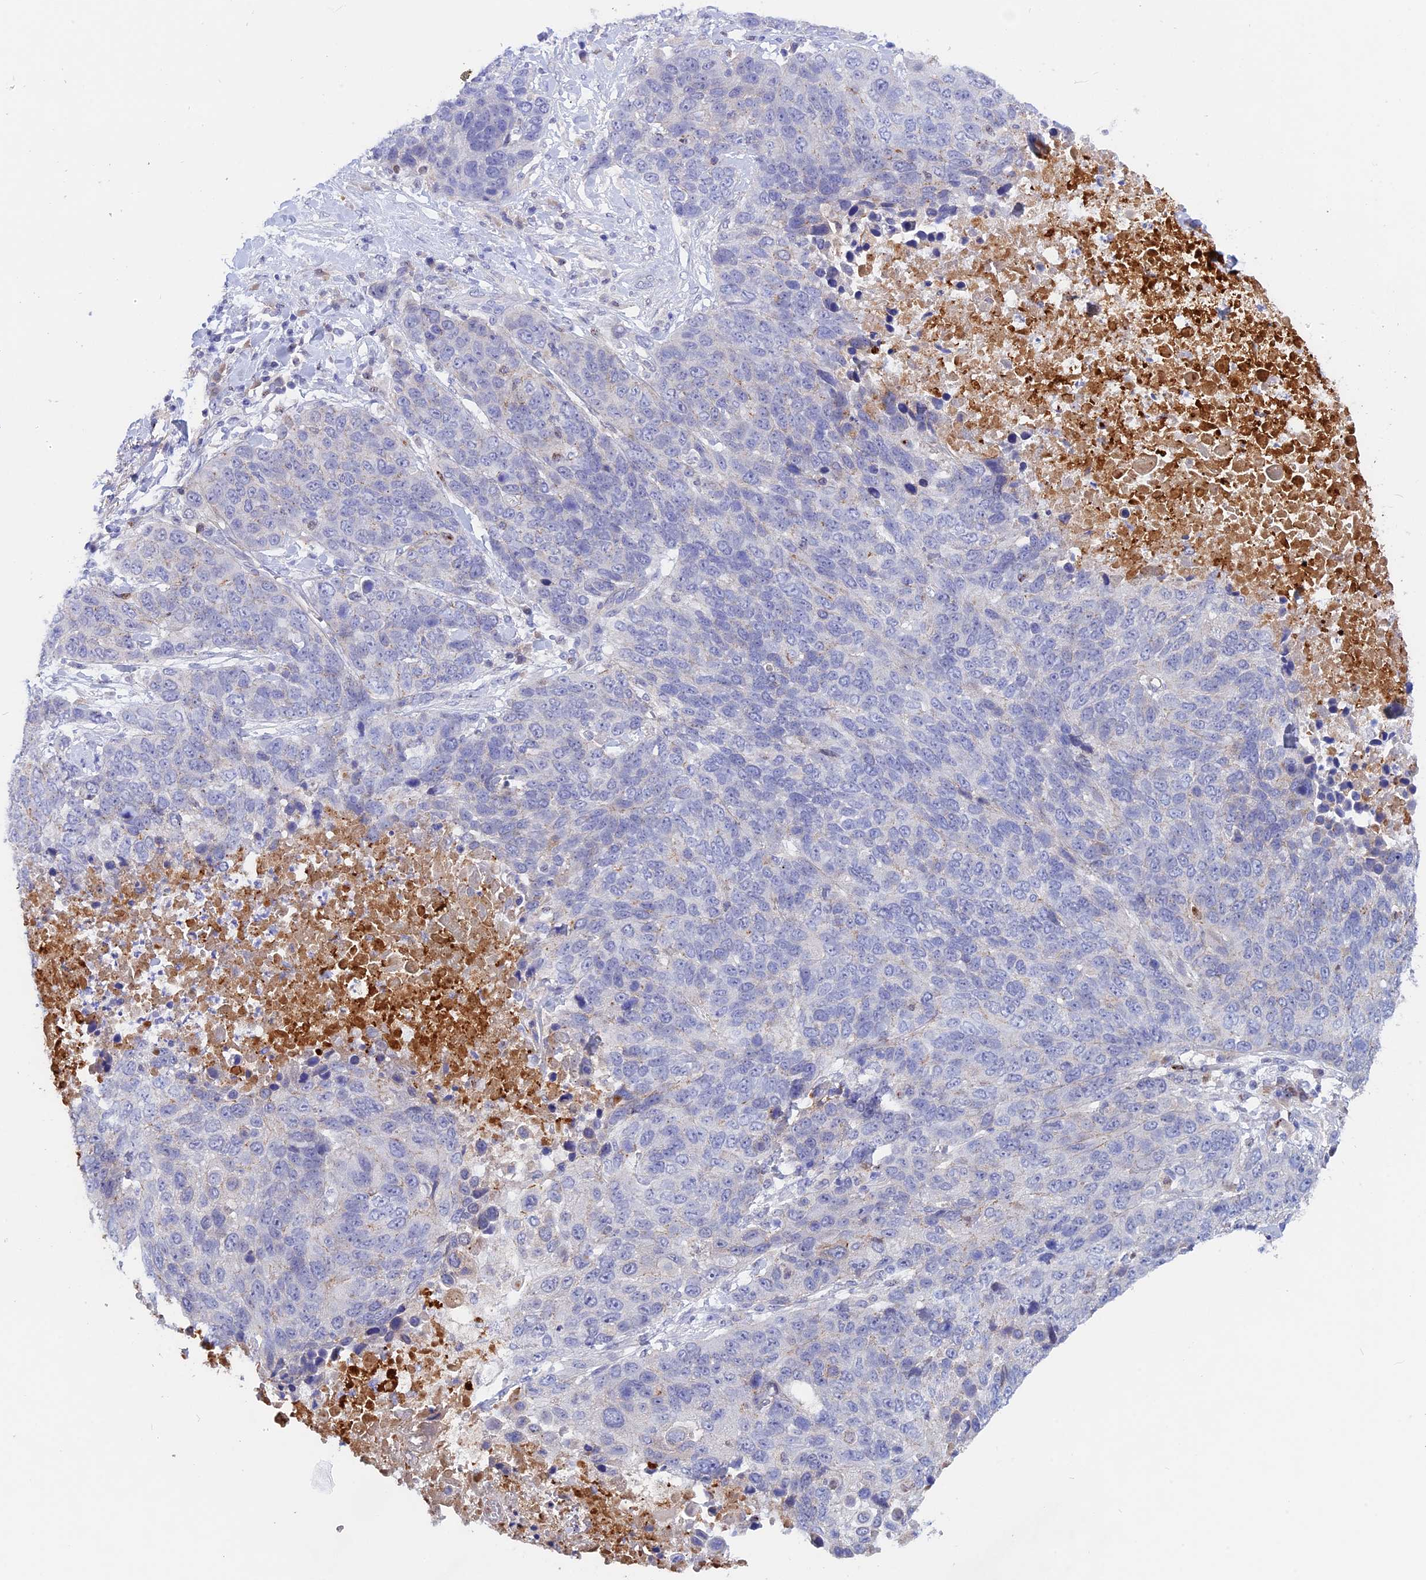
{"staining": {"intensity": "negative", "quantity": "none", "location": "none"}, "tissue": "lung cancer", "cell_type": "Tumor cells", "image_type": "cancer", "snomed": [{"axis": "morphology", "description": "Normal tissue, NOS"}, {"axis": "morphology", "description": "Squamous cell carcinoma, NOS"}, {"axis": "topography", "description": "Lymph node"}, {"axis": "topography", "description": "Lung"}], "caption": "Protein analysis of lung cancer (squamous cell carcinoma) reveals no significant expression in tumor cells.", "gene": "GK5", "patient": {"sex": "male", "age": 66}}